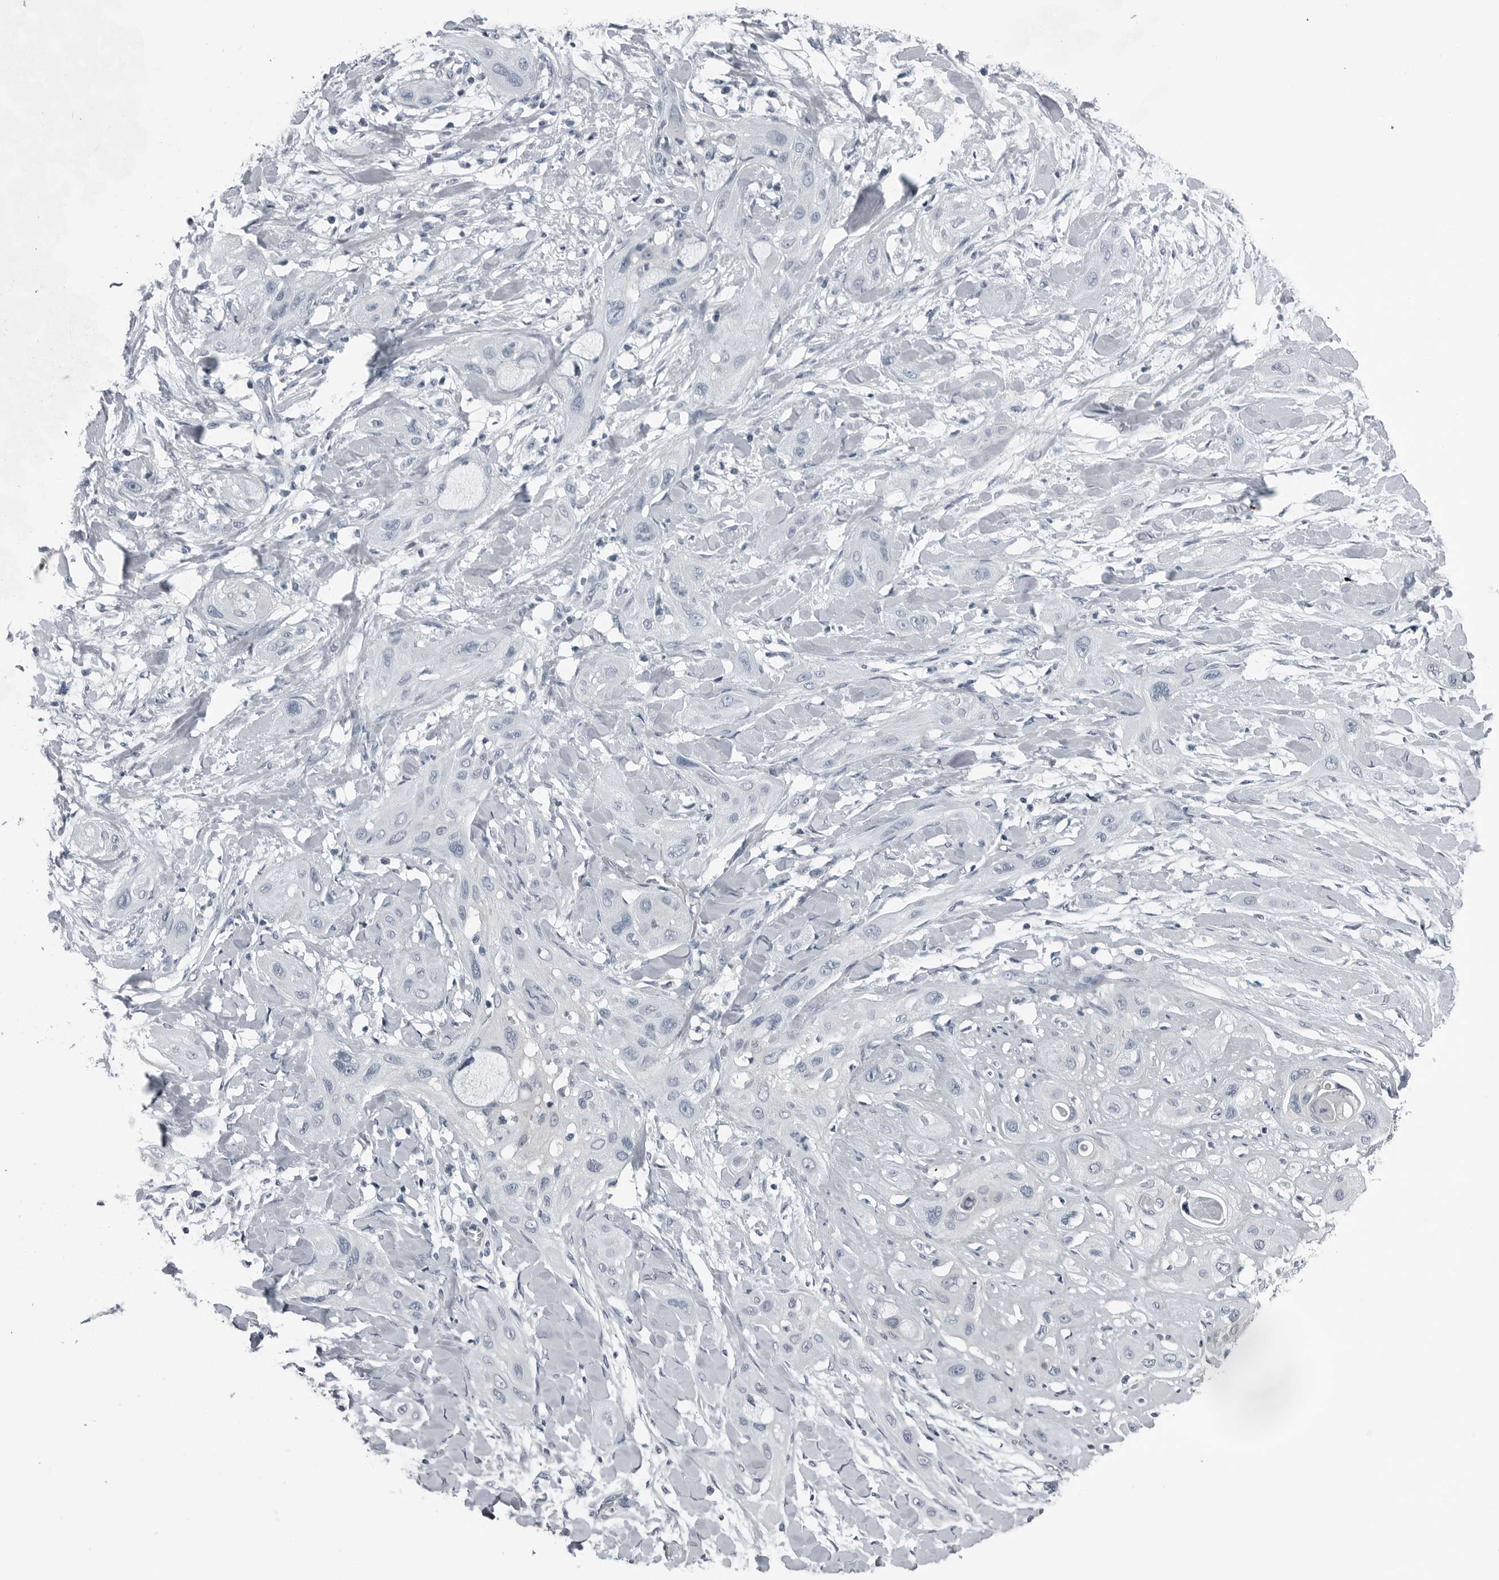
{"staining": {"intensity": "negative", "quantity": "none", "location": "none"}, "tissue": "lung cancer", "cell_type": "Tumor cells", "image_type": "cancer", "snomed": [{"axis": "morphology", "description": "Squamous cell carcinoma, NOS"}, {"axis": "topography", "description": "Lung"}], "caption": "Tumor cells show no significant expression in squamous cell carcinoma (lung). (Immunohistochemistry (ihc), brightfield microscopy, high magnification).", "gene": "SPINK1", "patient": {"sex": "female", "age": 47}}